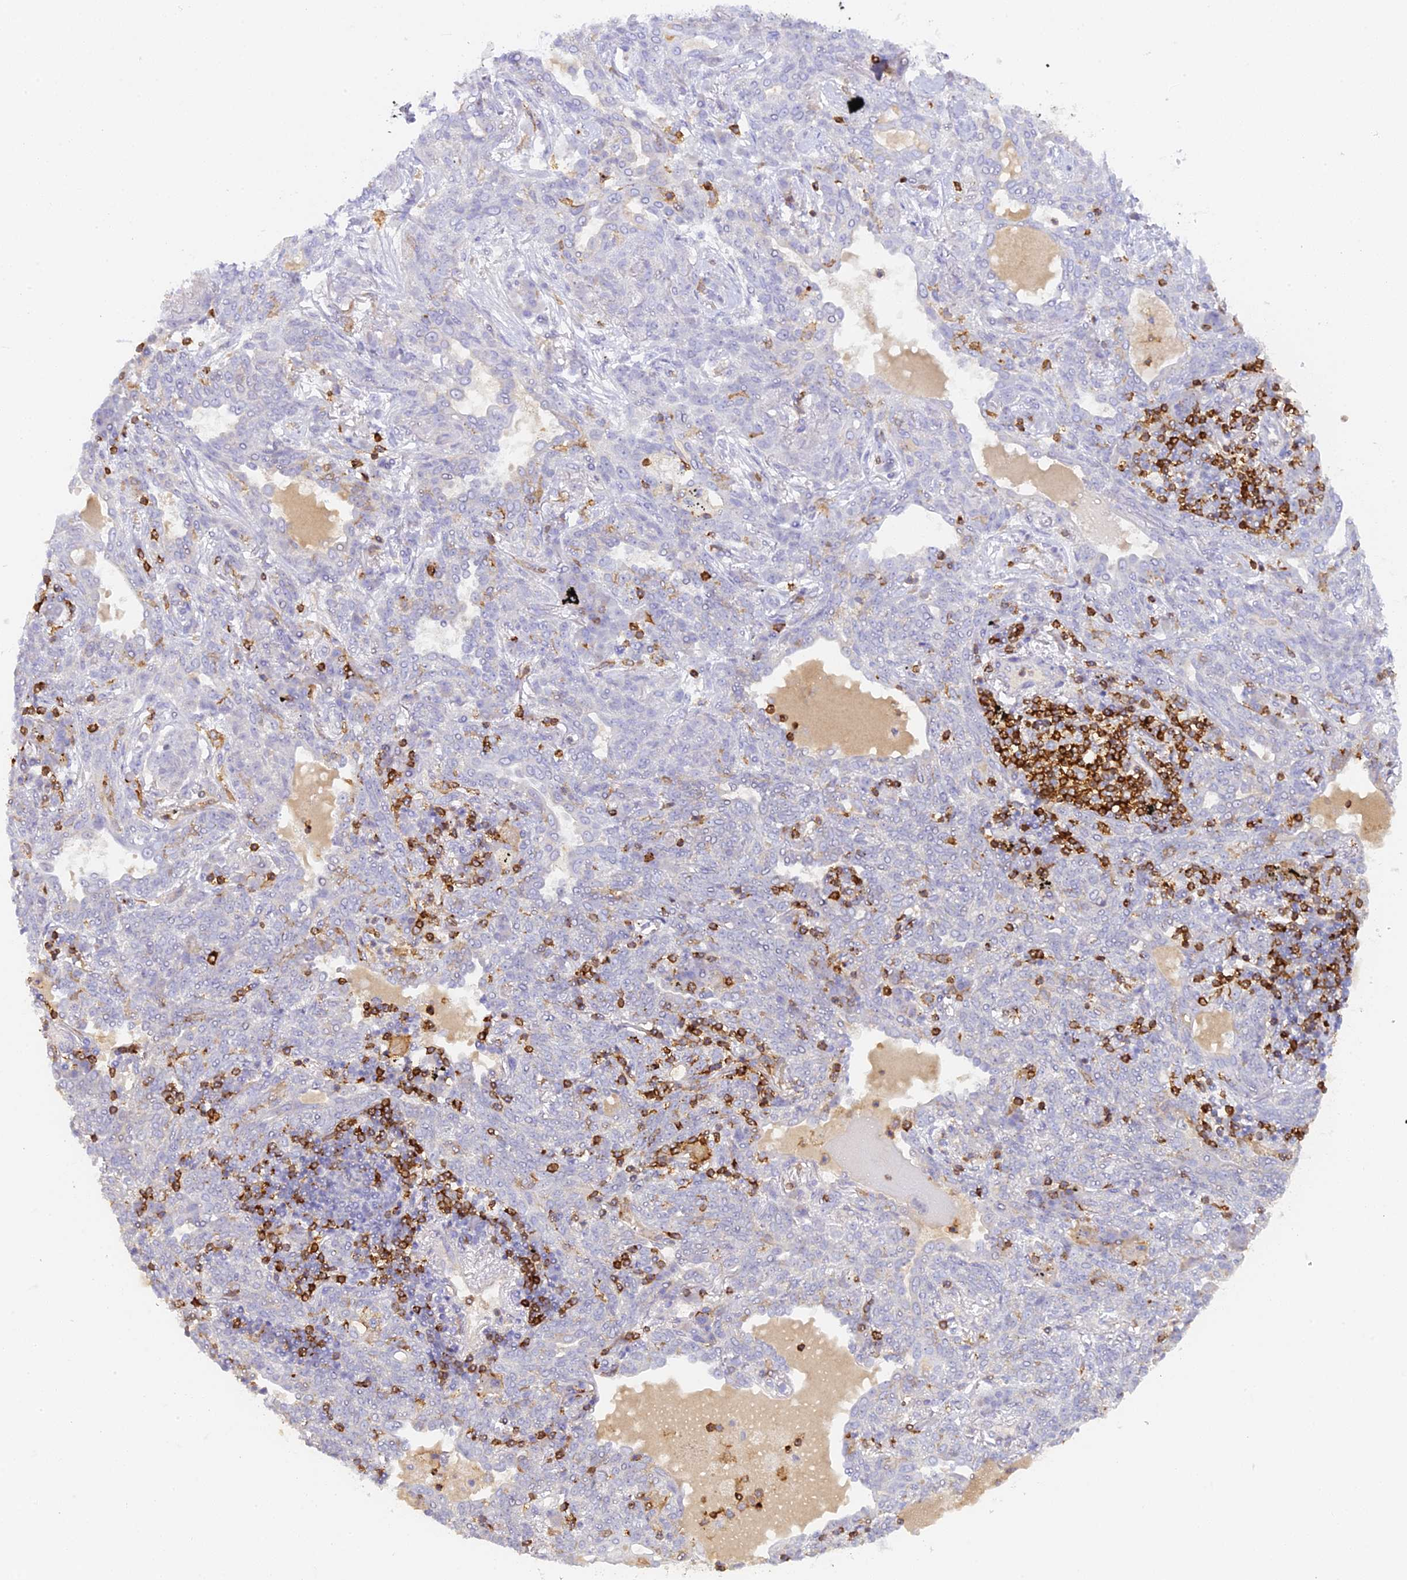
{"staining": {"intensity": "negative", "quantity": "none", "location": "none"}, "tissue": "lung cancer", "cell_type": "Tumor cells", "image_type": "cancer", "snomed": [{"axis": "morphology", "description": "Squamous cell carcinoma, NOS"}, {"axis": "topography", "description": "Lung"}], "caption": "This image is of squamous cell carcinoma (lung) stained with immunohistochemistry to label a protein in brown with the nuclei are counter-stained blue. There is no positivity in tumor cells. Nuclei are stained in blue.", "gene": "FYB1", "patient": {"sex": "female", "age": 70}}